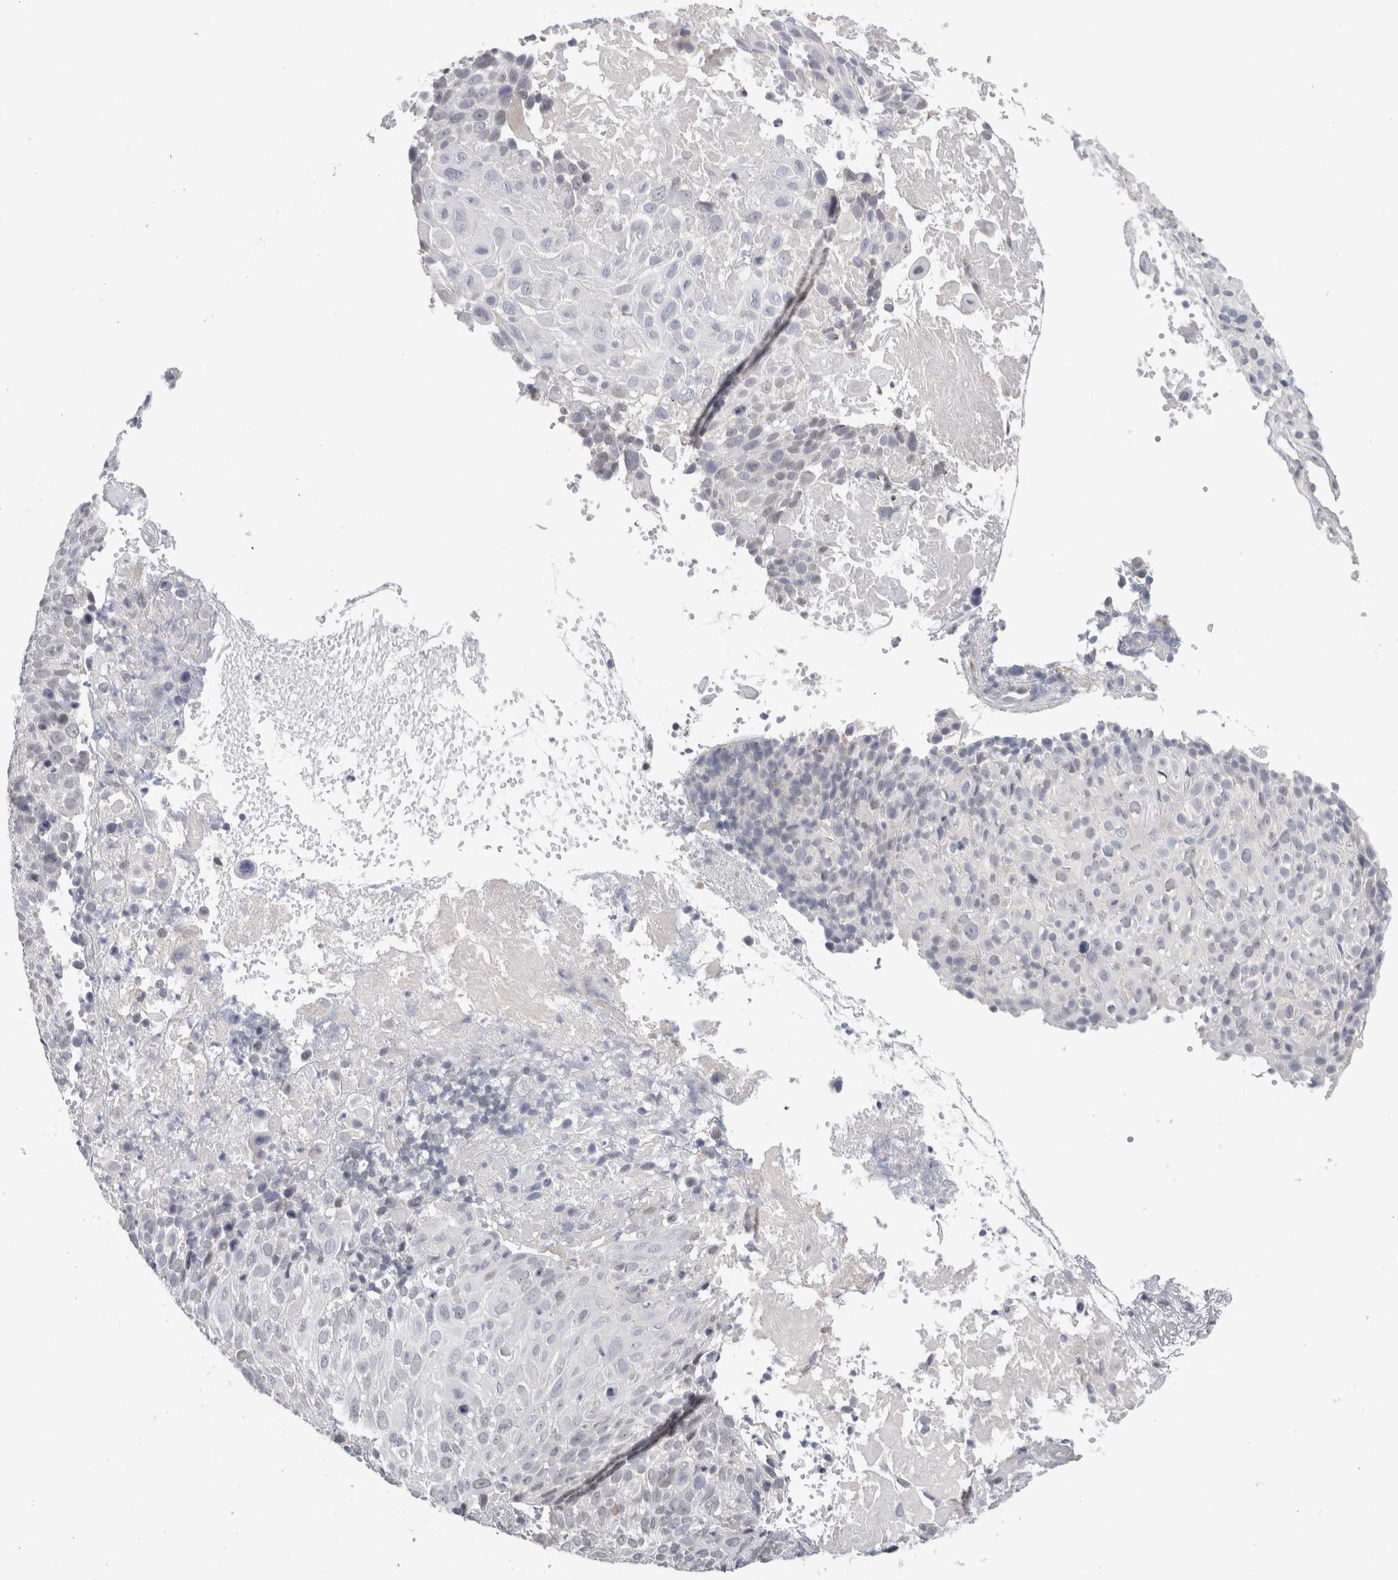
{"staining": {"intensity": "negative", "quantity": "none", "location": "none"}, "tissue": "cervical cancer", "cell_type": "Tumor cells", "image_type": "cancer", "snomed": [{"axis": "morphology", "description": "Squamous cell carcinoma, NOS"}, {"axis": "topography", "description": "Cervix"}], "caption": "An immunohistochemistry (IHC) micrograph of squamous cell carcinoma (cervical) is shown. There is no staining in tumor cells of squamous cell carcinoma (cervical). (DAB IHC, high magnification).", "gene": "SYTL5", "patient": {"sex": "female", "age": 74}}